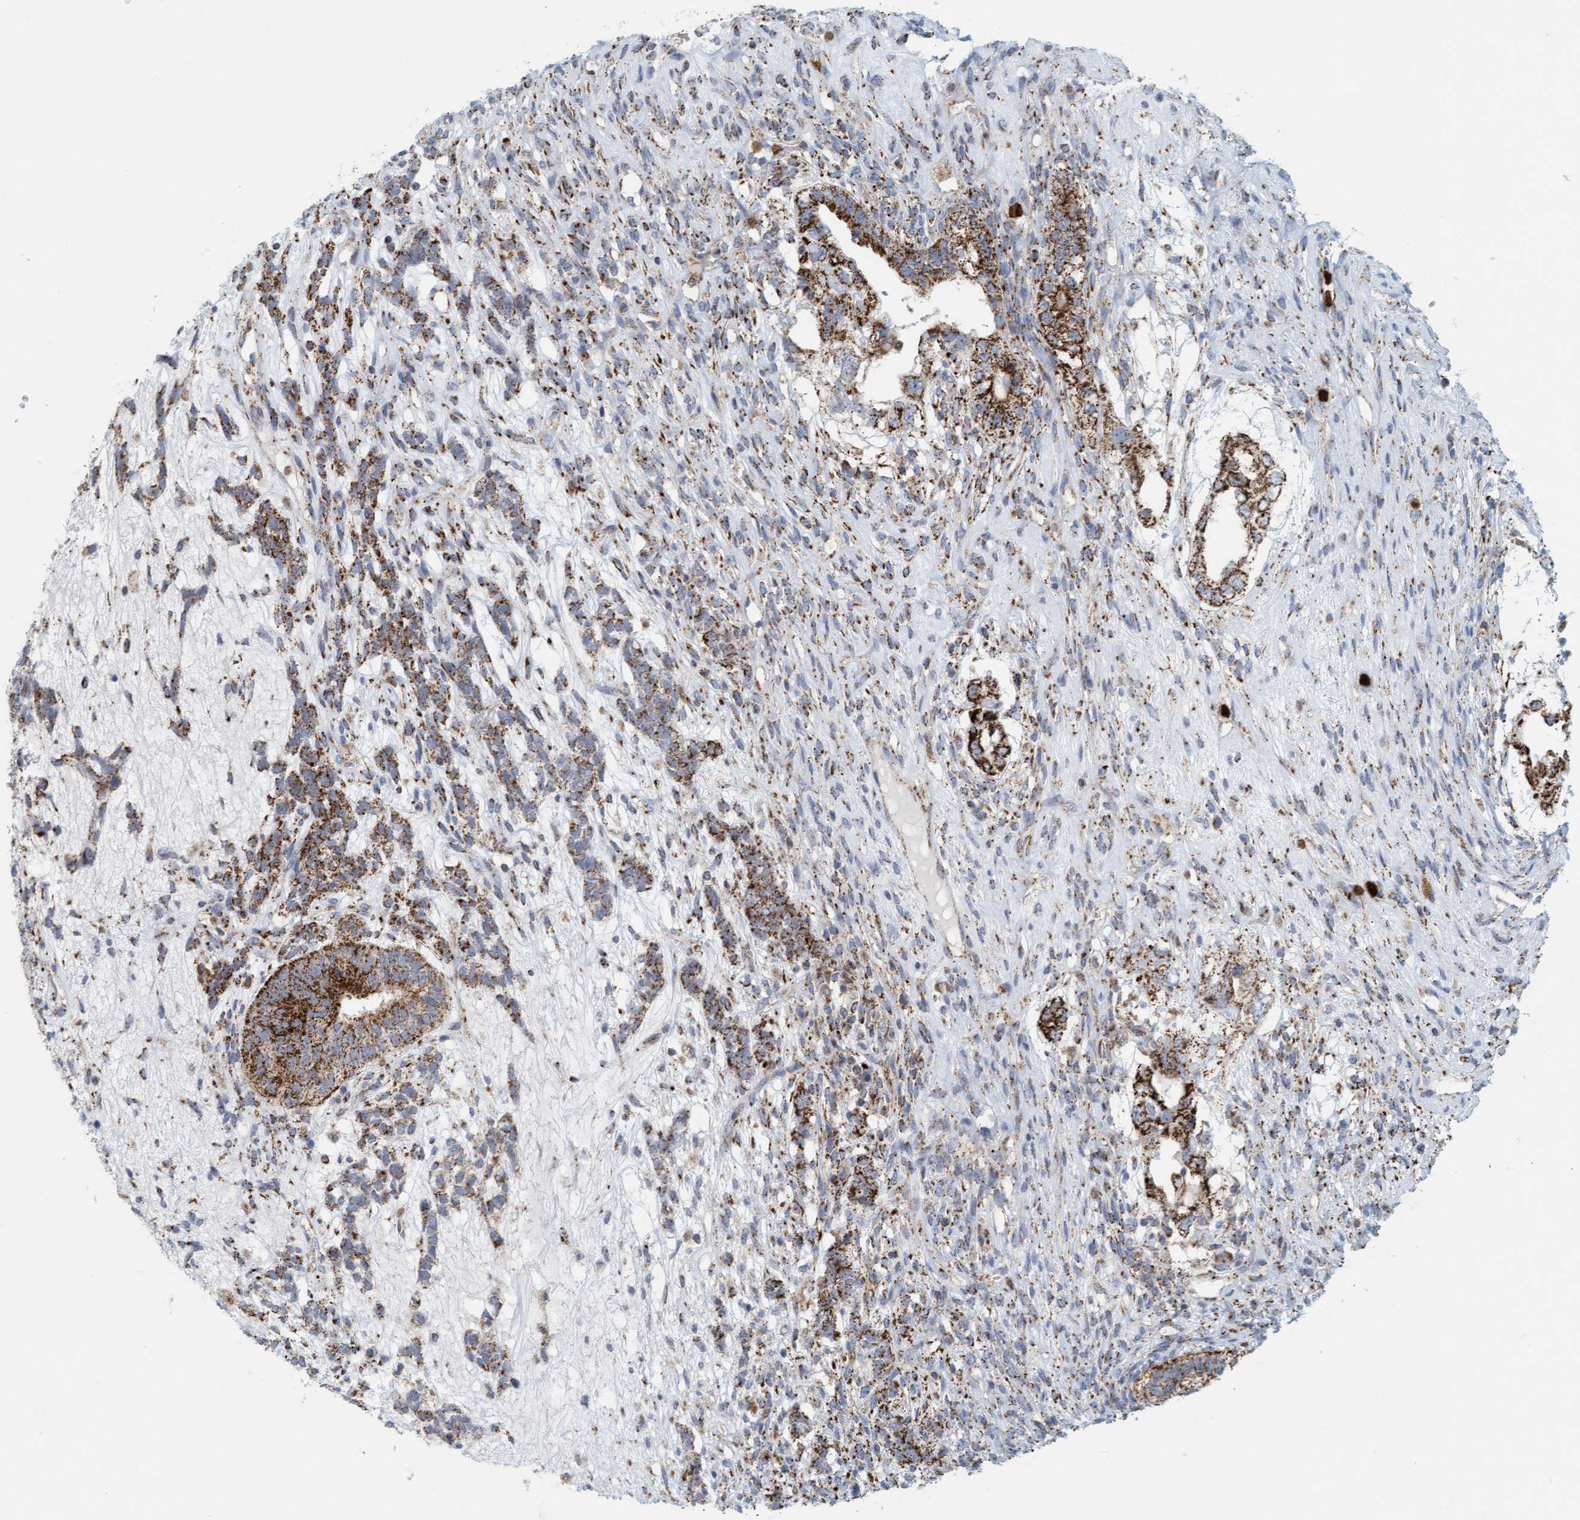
{"staining": {"intensity": "strong", "quantity": ">75%", "location": "cytoplasmic/membranous"}, "tissue": "testis cancer", "cell_type": "Tumor cells", "image_type": "cancer", "snomed": [{"axis": "morphology", "description": "Seminoma, NOS"}, {"axis": "topography", "description": "Testis"}], "caption": "IHC histopathology image of neoplastic tissue: seminoma (testis) stained using IHC shows high levels of strong protein expression localized specifically in the cytoplasmic/membranous of tumor cells, appearing as a cytoplasmic/membranous brown color.", "gene": "B9D1", "patient": {"sex": "male", "age": 28}}